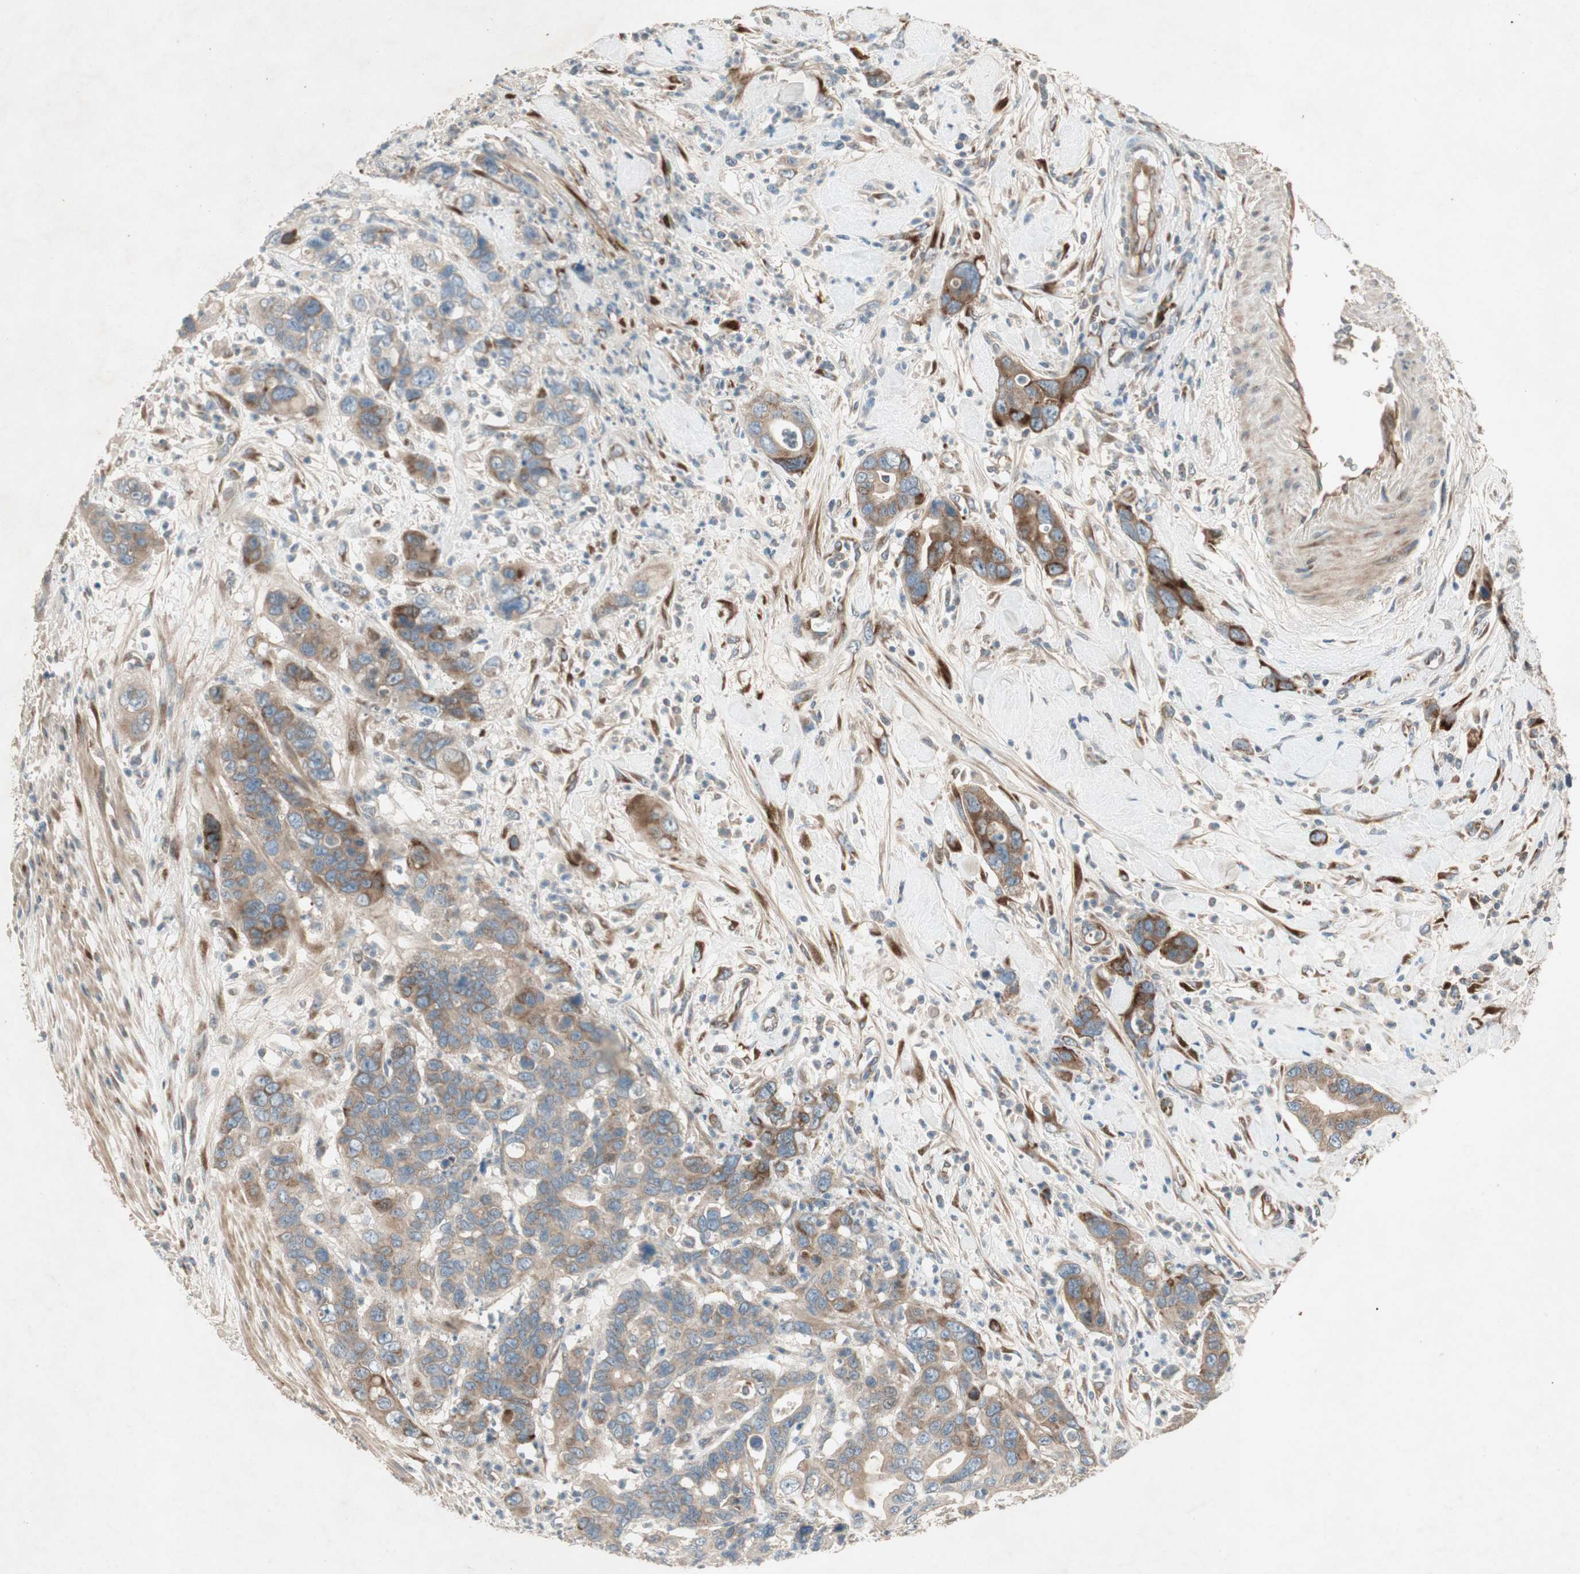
{"staining": {"intensity": "moderate", "quantity": ">75%", "location": "cytoplasmic/membranous"}, "tissue": "pancreatic cancer", "cell_type": "Tumor cells", "image_type": "cancer", "snomed": [{"axis": "morphology", "description": "Adenocarcinoma, NOS"}, {"axis": "topography", "description": "Pancreas"}], "caption": "Approximately >75% of tumor cells in pancreatic cancer demonstrate moderate cytoplasmic/membranous protein positivity as visualized by brown immunohistochemical staining.", "gene": "APOO", "patient": {"sex": "female", "age": 71}}